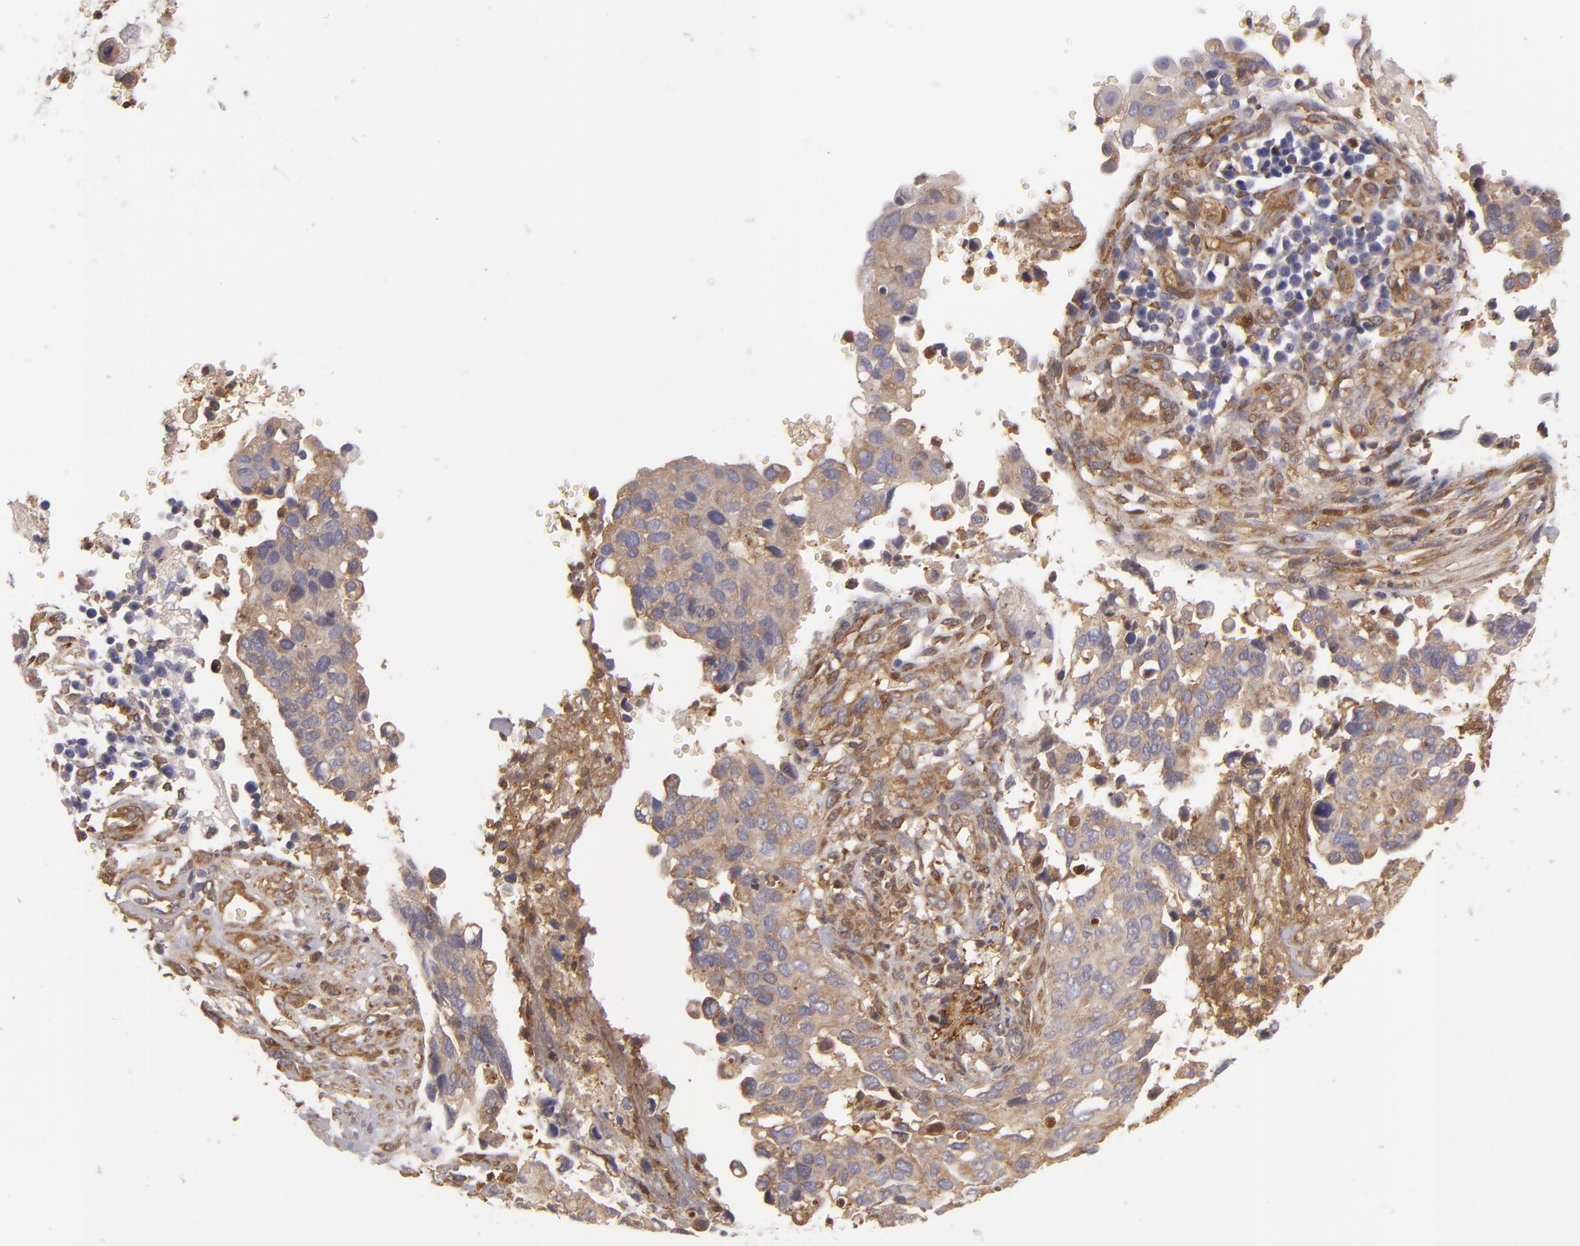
{"staining": {"intensity": "moderate", "quantity": ">75%", "location": "cytoplasmic/membranous"}, "tissue": "cervical cancer", "cell_type": "Tumor cells", "image_type": "cancer", "snomed": [{"axis": "morphology", "description": "Normal tissue, NOS"}, {"axis": "morphology", "description": "Squamous cell carcinoma, NOS"}, {"axis": "topography", "description": "Cervix"}], "caption": "High-power microscopy captured an immunohistochemistry micrograph of cervical squamous cell carcinoma, revealing moderate cytoplasmic/membranous staining in approximately >75% of tumor cells. Using DAB (brown) and hematoxylin (blue) stains, captured at high magnification using brightfield microscopy.", "gene": "VCL", "patient": {"sex": "female", "age": 45}}